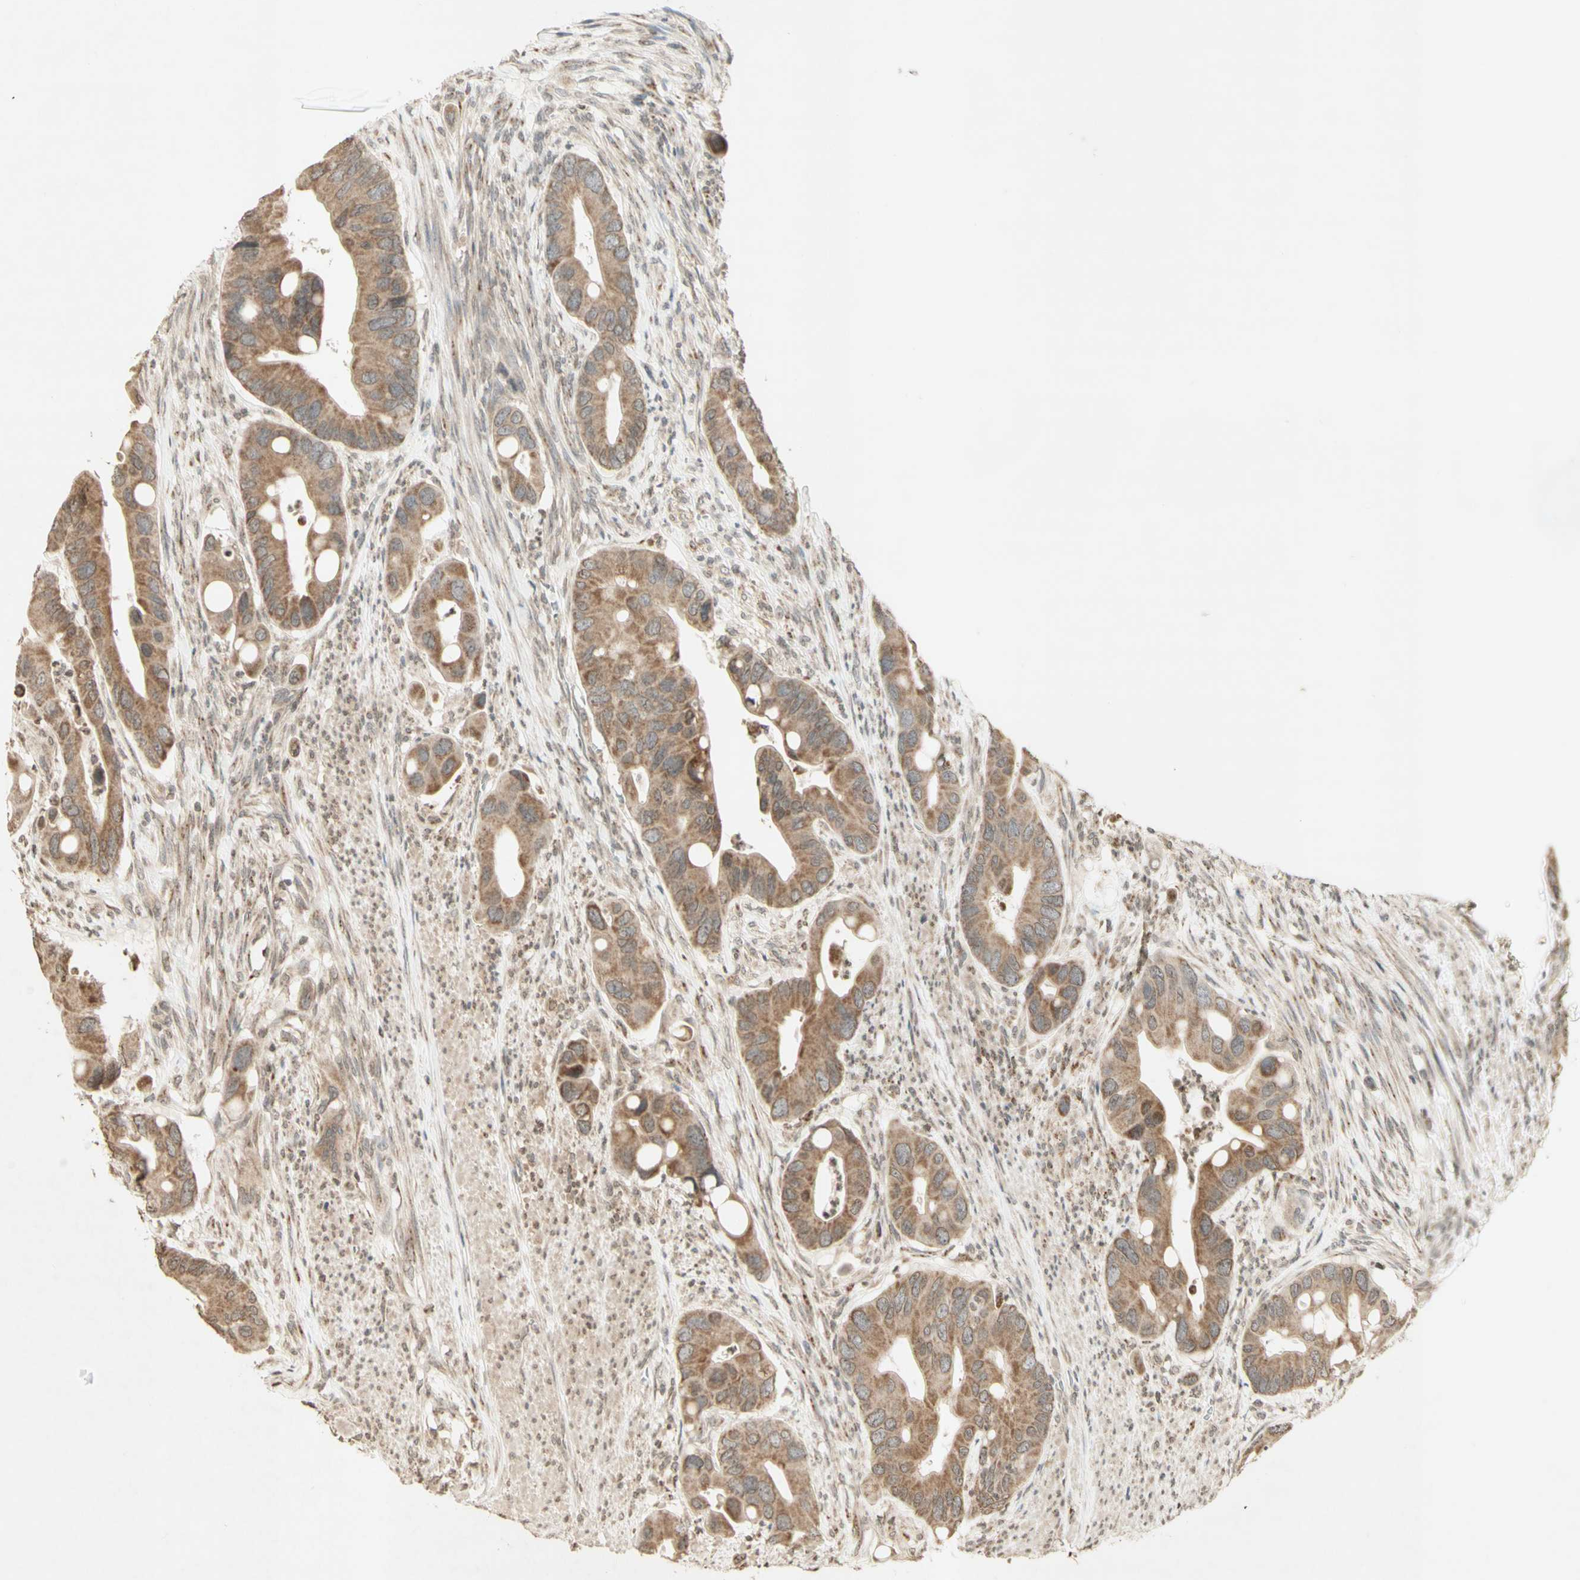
{"staining": {"intensity": "moderate", "quantity": ">75%", "location": "cytoplasmic/membranous"}, "tissue": "colorectal cancer", "cell_type": "Tumor cells", "image_type": "cancer", "snomed": [{"axis": "morphology", "description": "Adenocarcinoma, NOS"}, {"axis": "topography", "description": "Rectum"}], "caption": "The histopathology image exhibits staining of colorectal cancer (adenocarcinoma), revealing moderate cytoplasmic/membranous protein positivity (brown color) within tumor cells. (Brightfield microscopy of DAB IHC at high magnification).", "gene": "CCNI", "patient": {"sex": "female", "age": 57}}